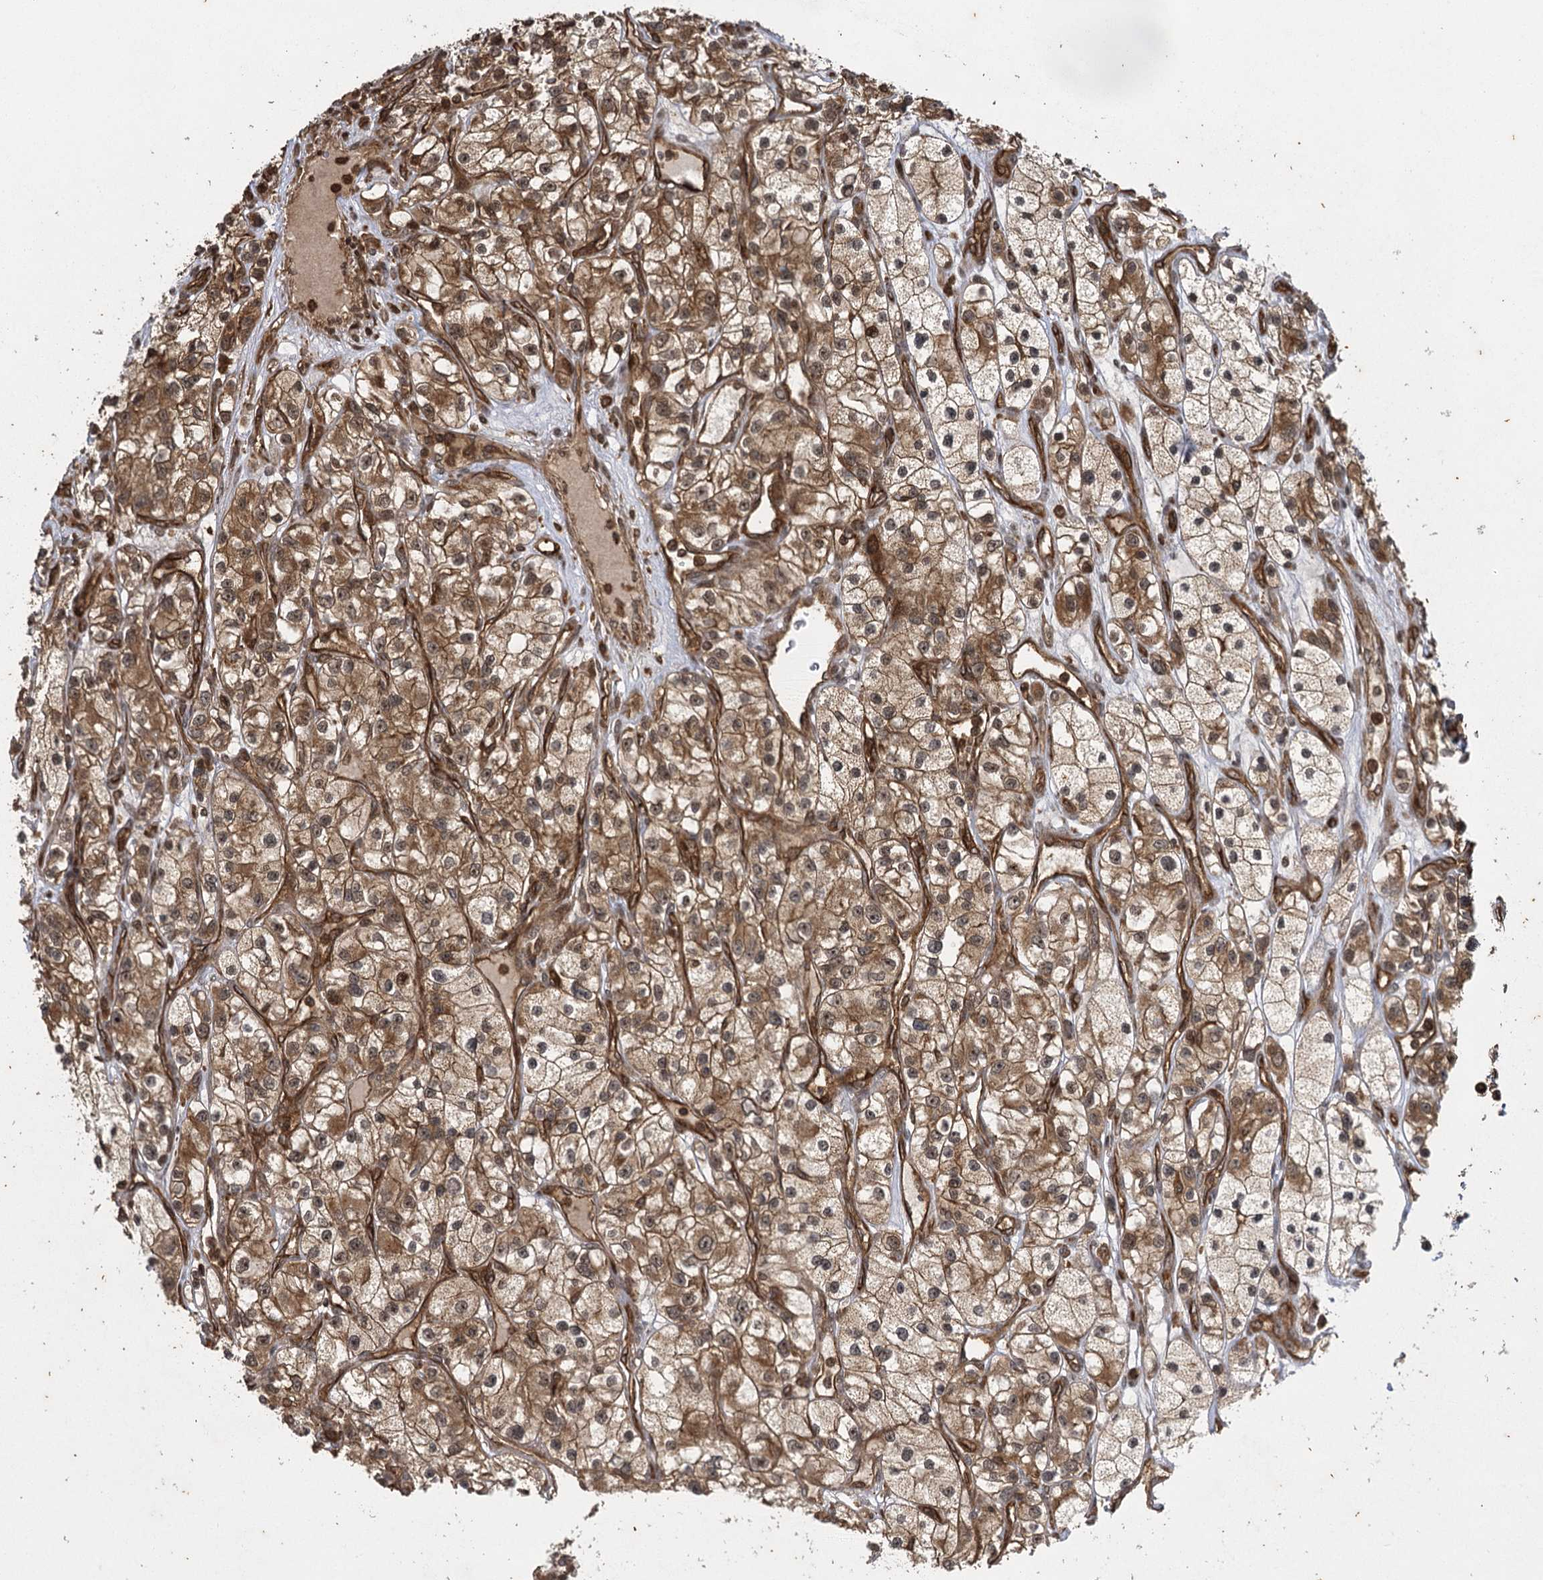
{"staining": {"intensity": "moderate", "quantity": ">75%", "location": "cytoplasmic/membranous,nuclear"}, "tissue": "renal cancer", "cell_type": "Tumor cells", "image_type": "cancer", "snomed": [{"axis": "morphology", "description": "Adenocarcinoma, NOS"}, {"axis": "topography", "description": "Kidney"}], "caption": "Immunohistochemistry (IHC) (DAB) staining of renal adenocarcinoma displays moderate cytoplasmic/membranous and nuclear protein expression in about >75% of tumor cells.", "gene": "IL11RA", "patient": {"sex": "female", "age": 57}}